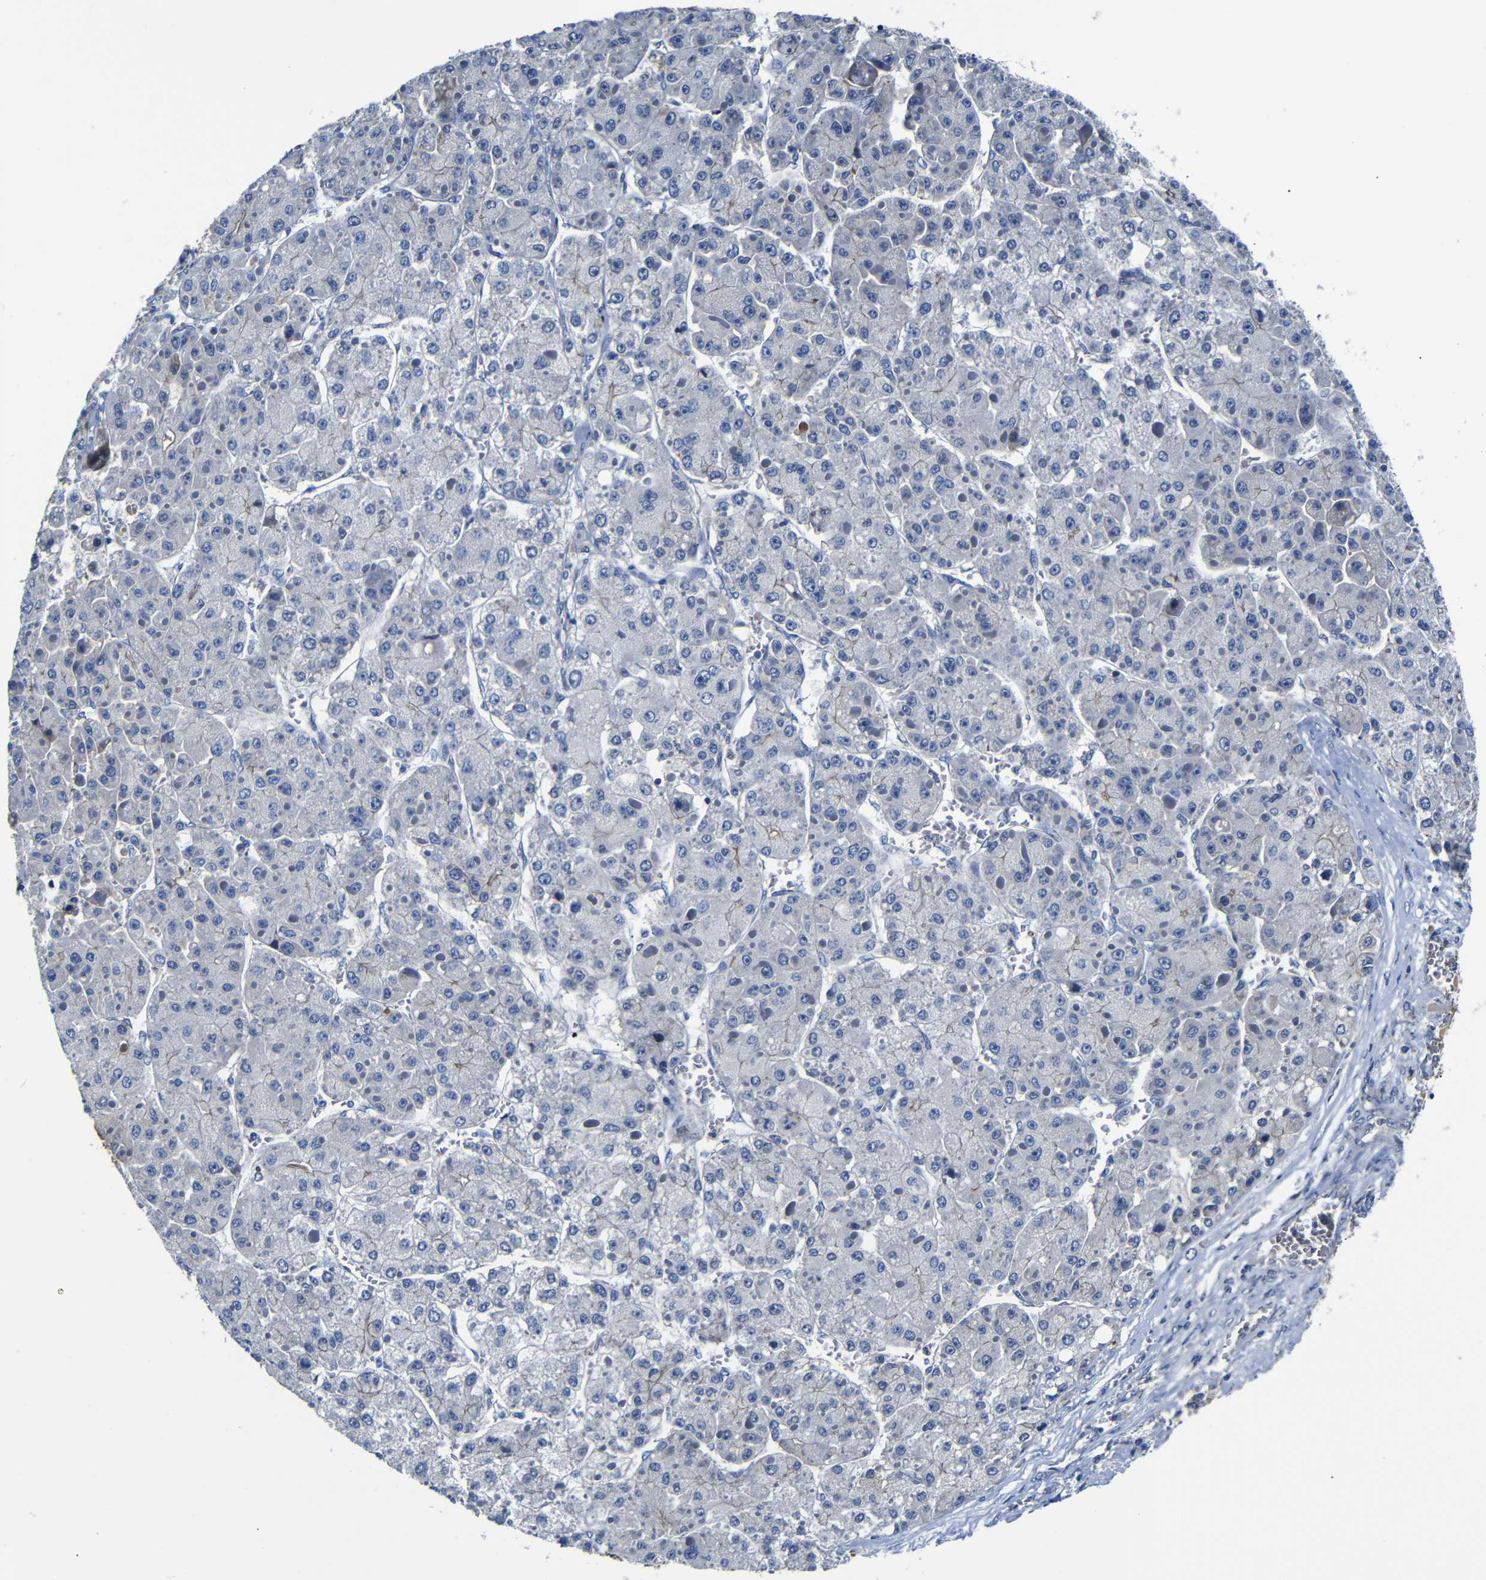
{"staining": {"intensity": "negative", "quantity": "none", "location": "none"}, "tissue": "liver cancer", "cell_type": "Tumor cells", "image_type": "cancer", "snomed": [{"axis": "morphology", "description": "Carcinoma, Hepatocellular, NOS"}, {"axis": "topography", "description": "Liver"}], "caption": "The IHC micrograph has no significant expression in tumor cells of liver cancer tissue. (DAB (3,3'-diaminobenzidine) IHC, high magnification).", "gene": "AFDN", "patient": {"sex": "female", "age": 73}}